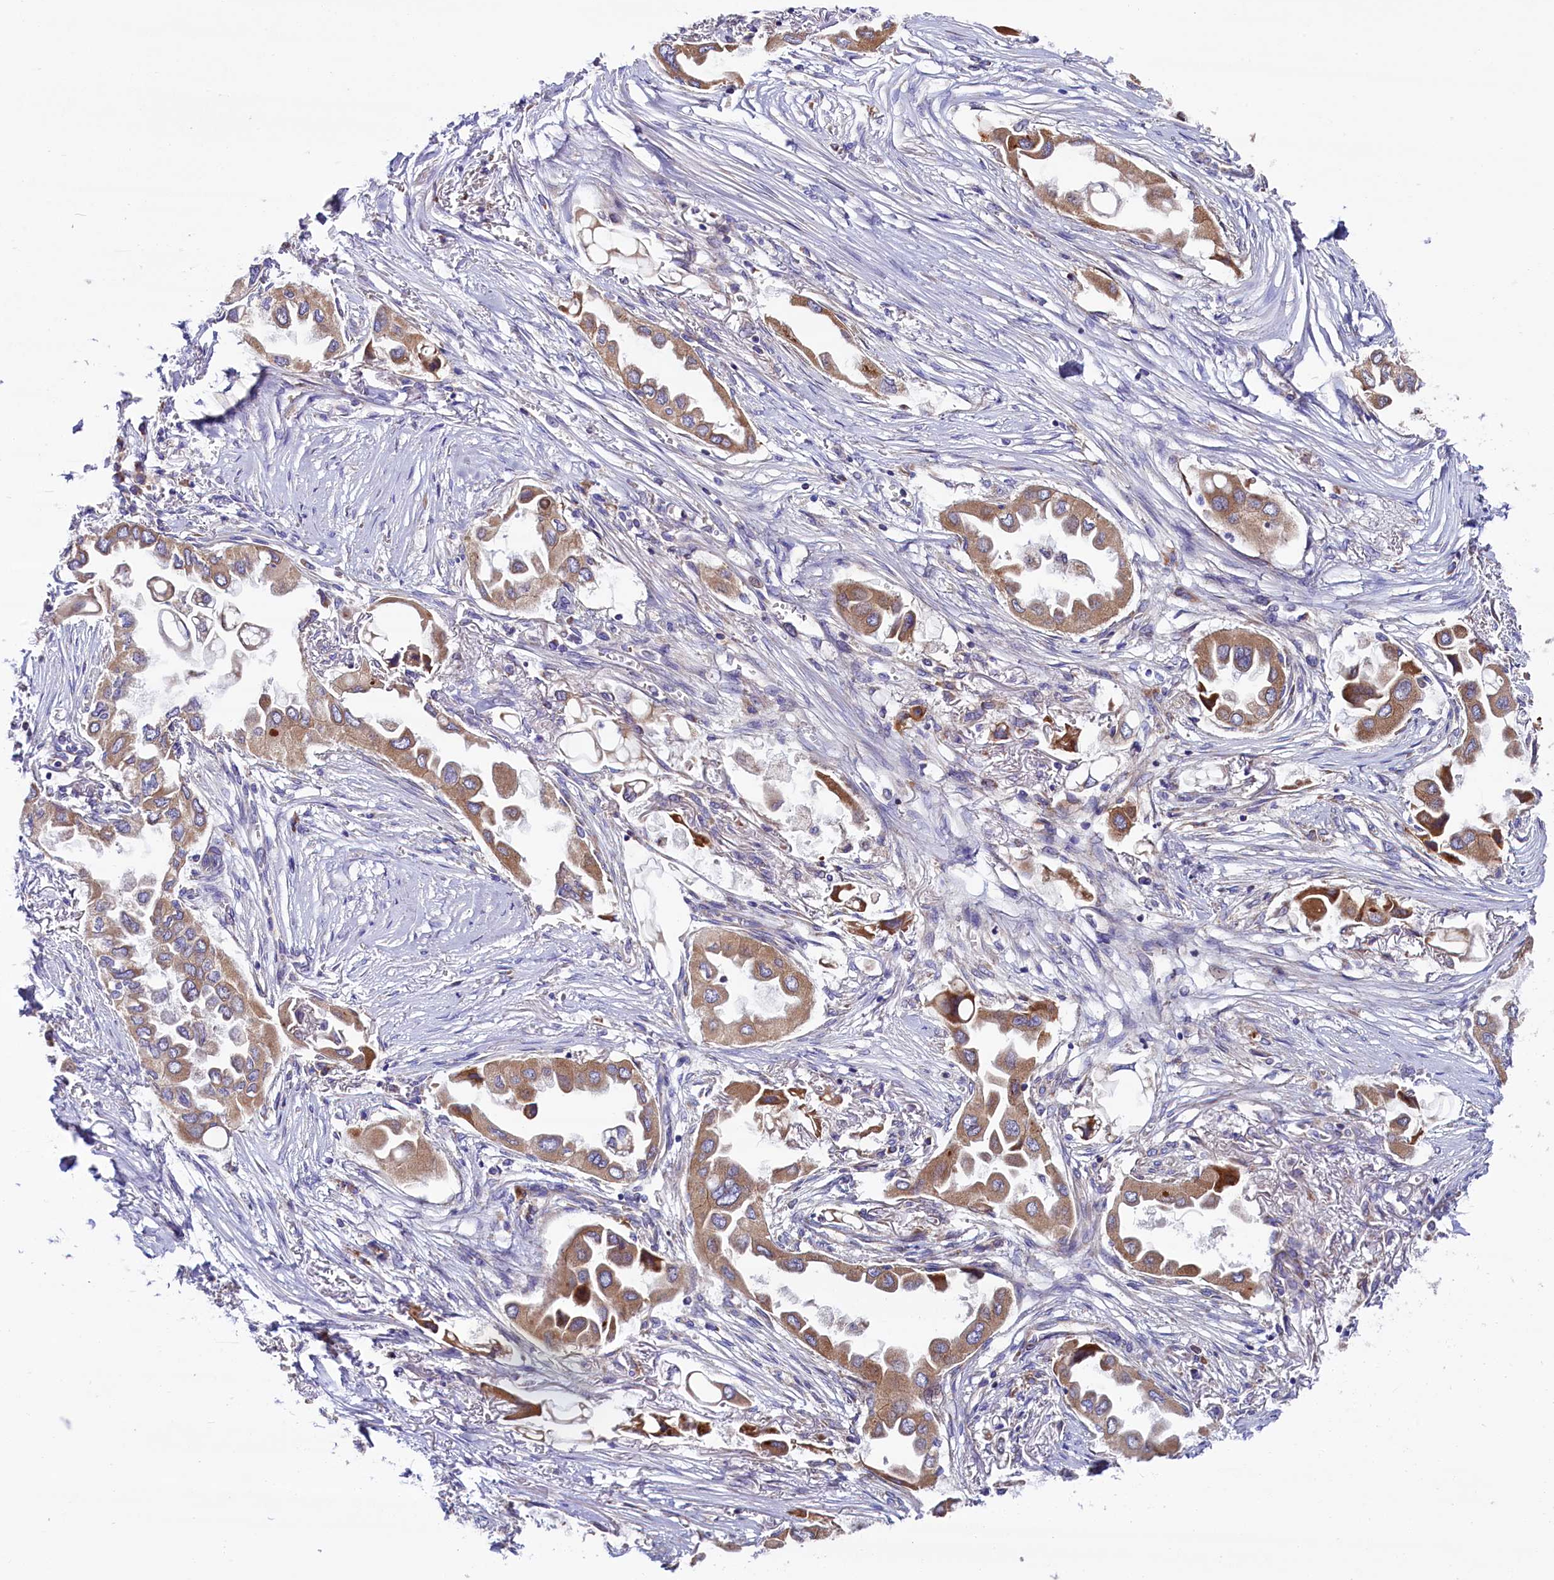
{"staining": {"intensity": "moderate", "quantity": ">75%", "location": "cytoplasmic/membranous"}, "tissue": "lung cancer", "cell_type": "Tumor cells", "image_type": "cancer", "snomed": [{"axis": "morphology", "description": "Adenocarcinoma, NOS"}, {"axis": "topography", "description": "Lung"}], "caption": "Protein expression analysis of human lung cancer (adenocarcinoma) reveals moderate cytoplasmic/membranous positivity in approximately >75% of tumor cells.", "gene": "ZSWIM1", "patient": {"sex": "female", "age": 76}}